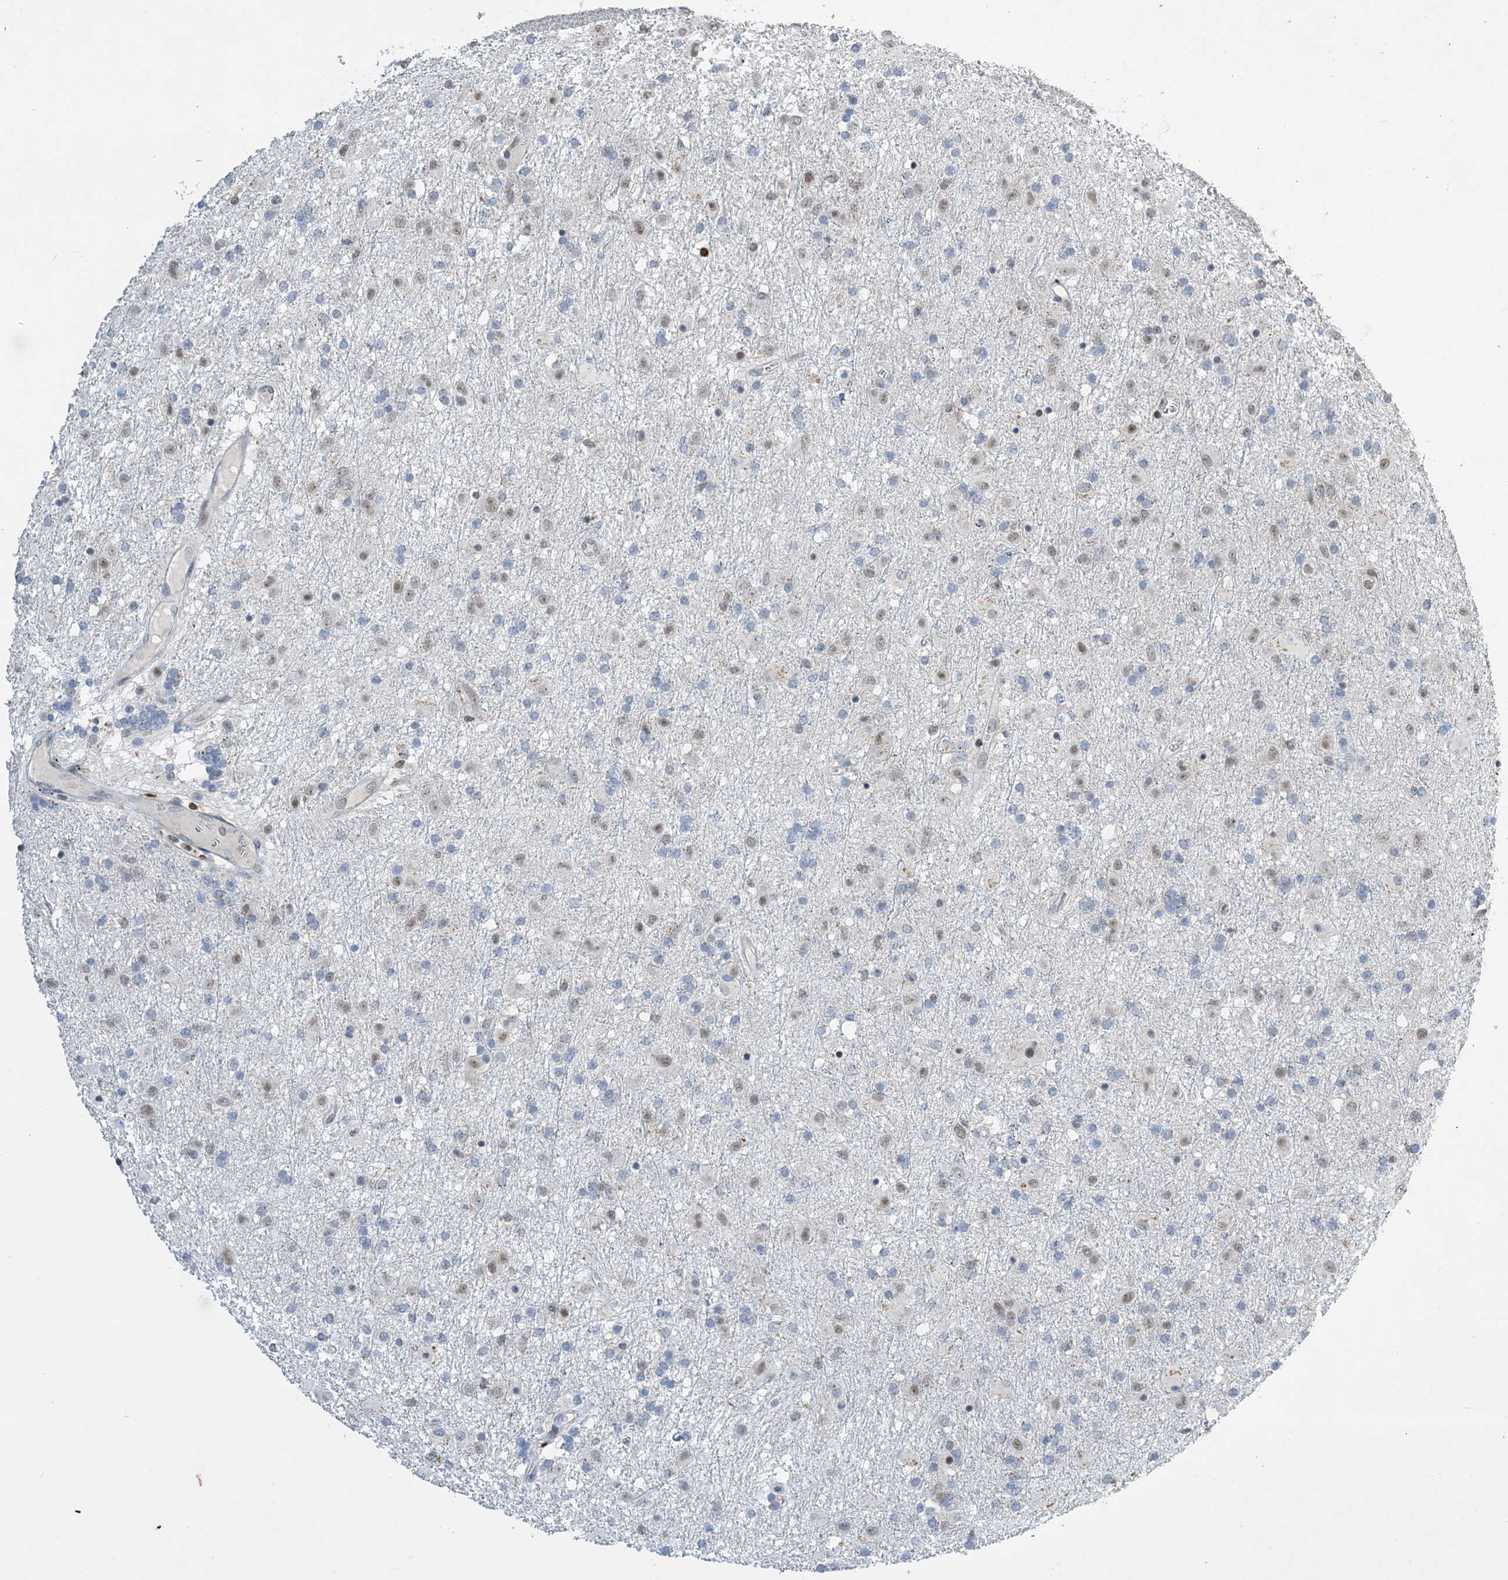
{"staining": {"intensity": "weak", "quantity": "<25%", "location": "nuclear"}, "tissue": "glioma", "cell_type": "Tumor cells", "image_type": "cancer", "snomed": [{"axis": "morphology", "description": "Glioma, malignant, Low grade"}, {"axis": "topography", "description": "Brain"}], "caption": "Protein analysis of glioma exhibits no significant expression in tumor cells.", "gene": "SLC25A53", "patient": {"sex": "male", "age": 65}}